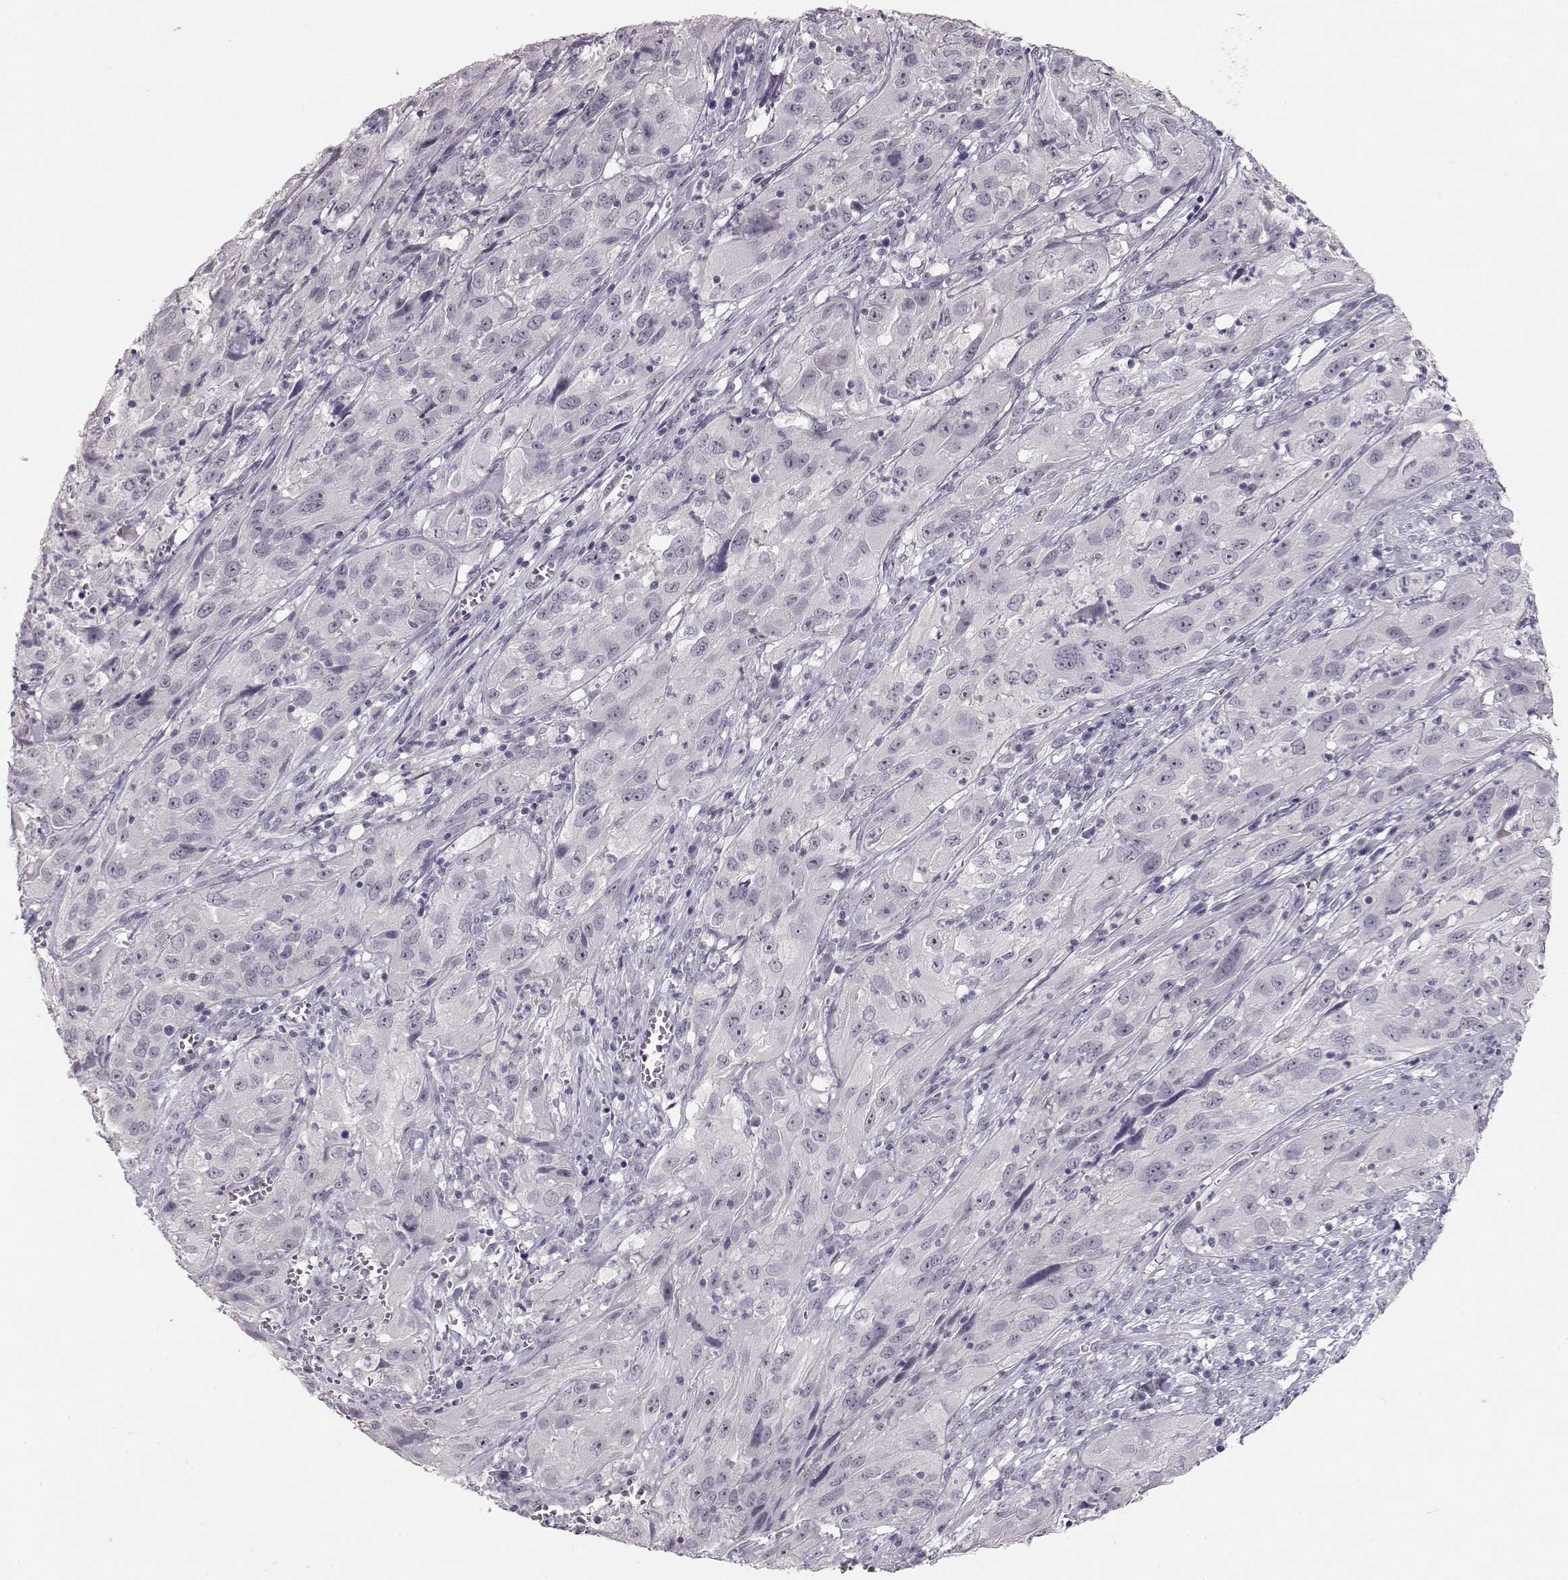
{"staining": {"intensity": "negative", "quantity": "none", "location": "none"}, "tissue": "cervical cancer", "cell_type": "Tumor cells", "image_type": "cancer", "snomed": [{"axis": "morphology", "description": "Squamous cell carcinoma, NOS"}, {"axis": "topography", "description": "Cervix"}], "caption": "IHC of human cervical cancer (squamous cell carcinoma) demonstrates no staining in tumor cells. The staining was performed using DAB to visualize the protein expression in brown, while the nuclei were stained in blue with hematoxylin (Magnification: 20x).", "gene": "FAM205A", "patient": {"sex": "female", "age": 32}}